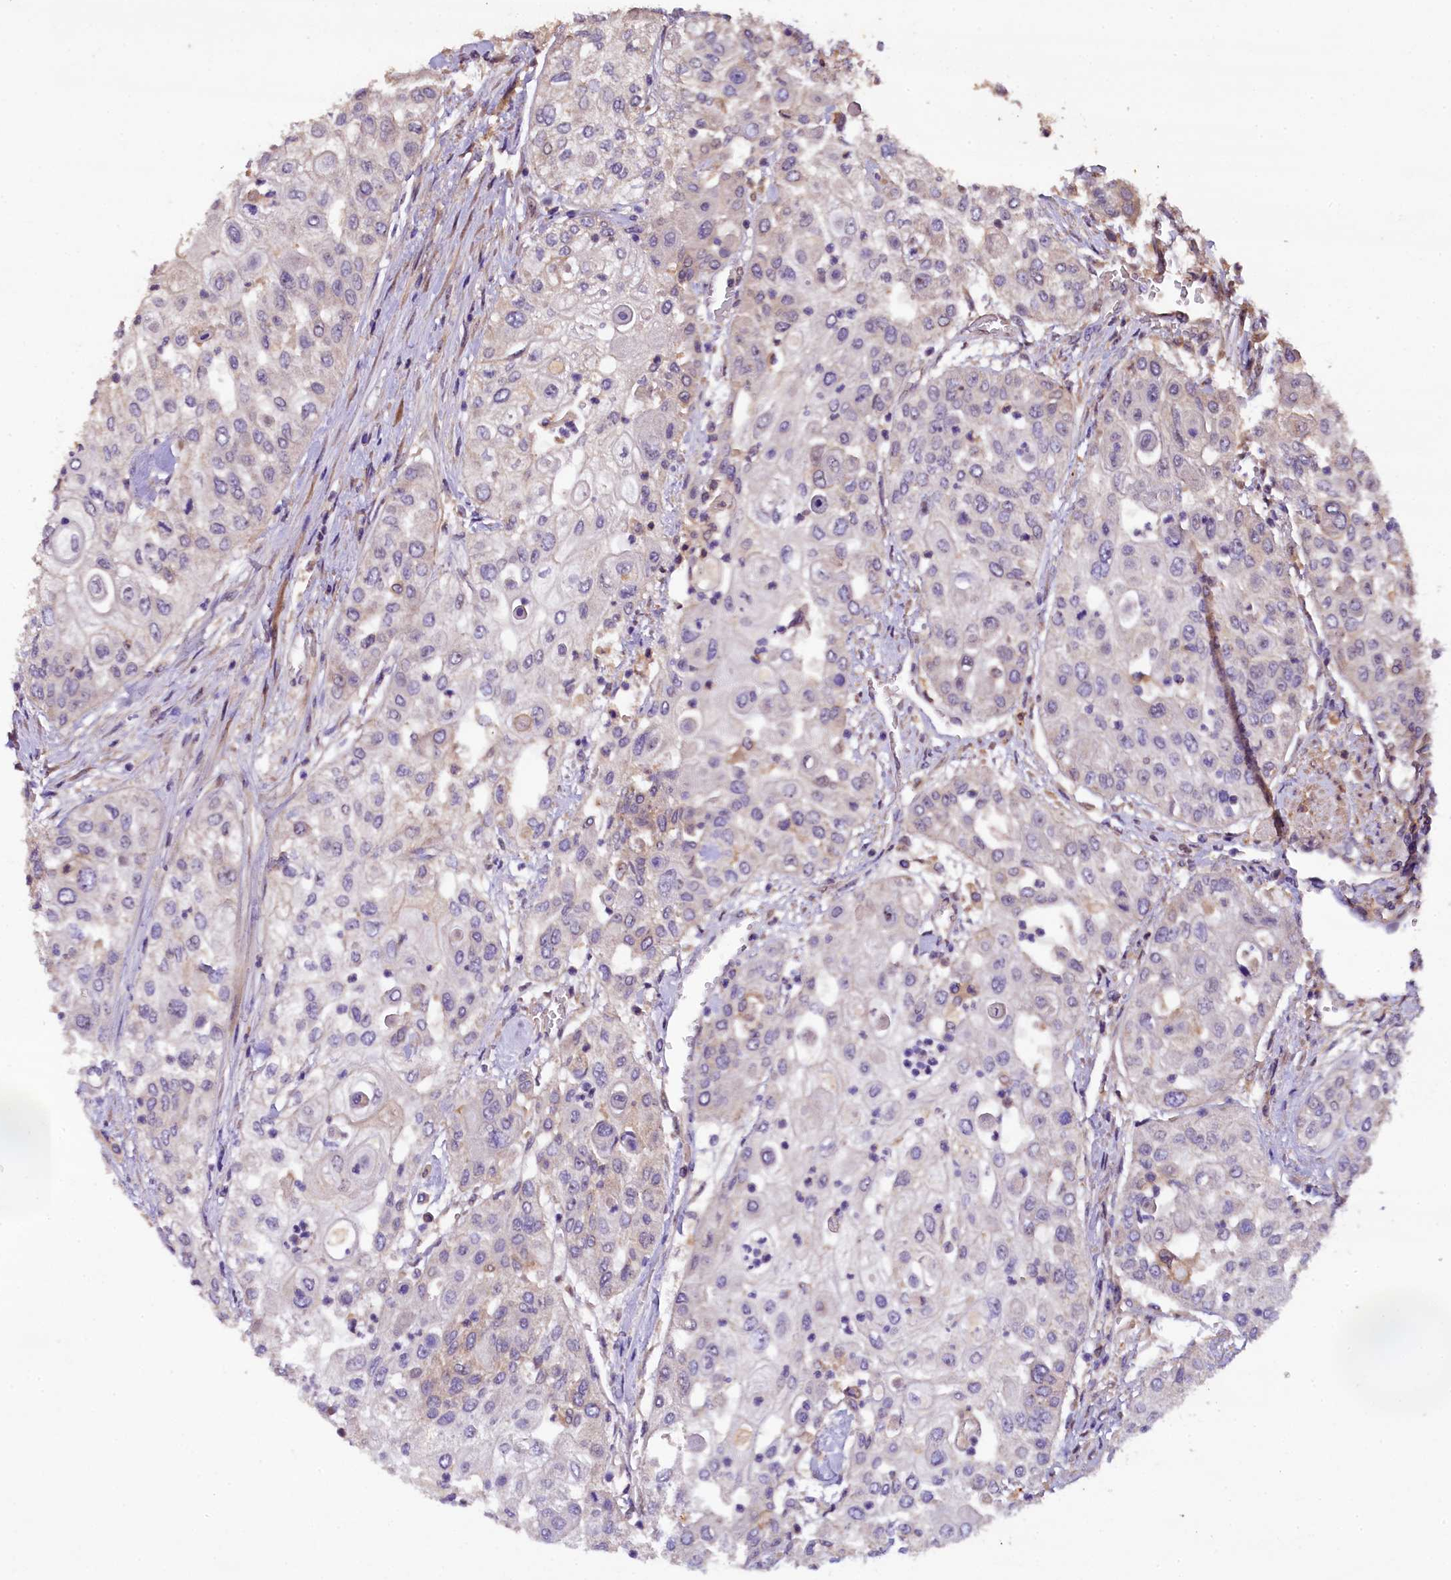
{"staining": {"intensity": "weak", "quantity": "<25%", "location": "cytoplasmic/membranous,nuclear"}, "tissue": "urothelial cancer", "cell_type": "Tumor cells", "image_type": "cancer", "snomed": [{"axis": "morphology", "description": "Urothelial carcinoma, High grade"}, {"axis": "topography", "description": "Urinary bladder"}], "caption": "Immunohistochemistry photomicrograph of neoplastic tissue: human urothelial cancer stained with DAB exhibits no significant protein staining in tumor cells. Nuclei are stained in blue.", "gene": "PLXNB1", "patient": {"sex": "female", "age": 79}}